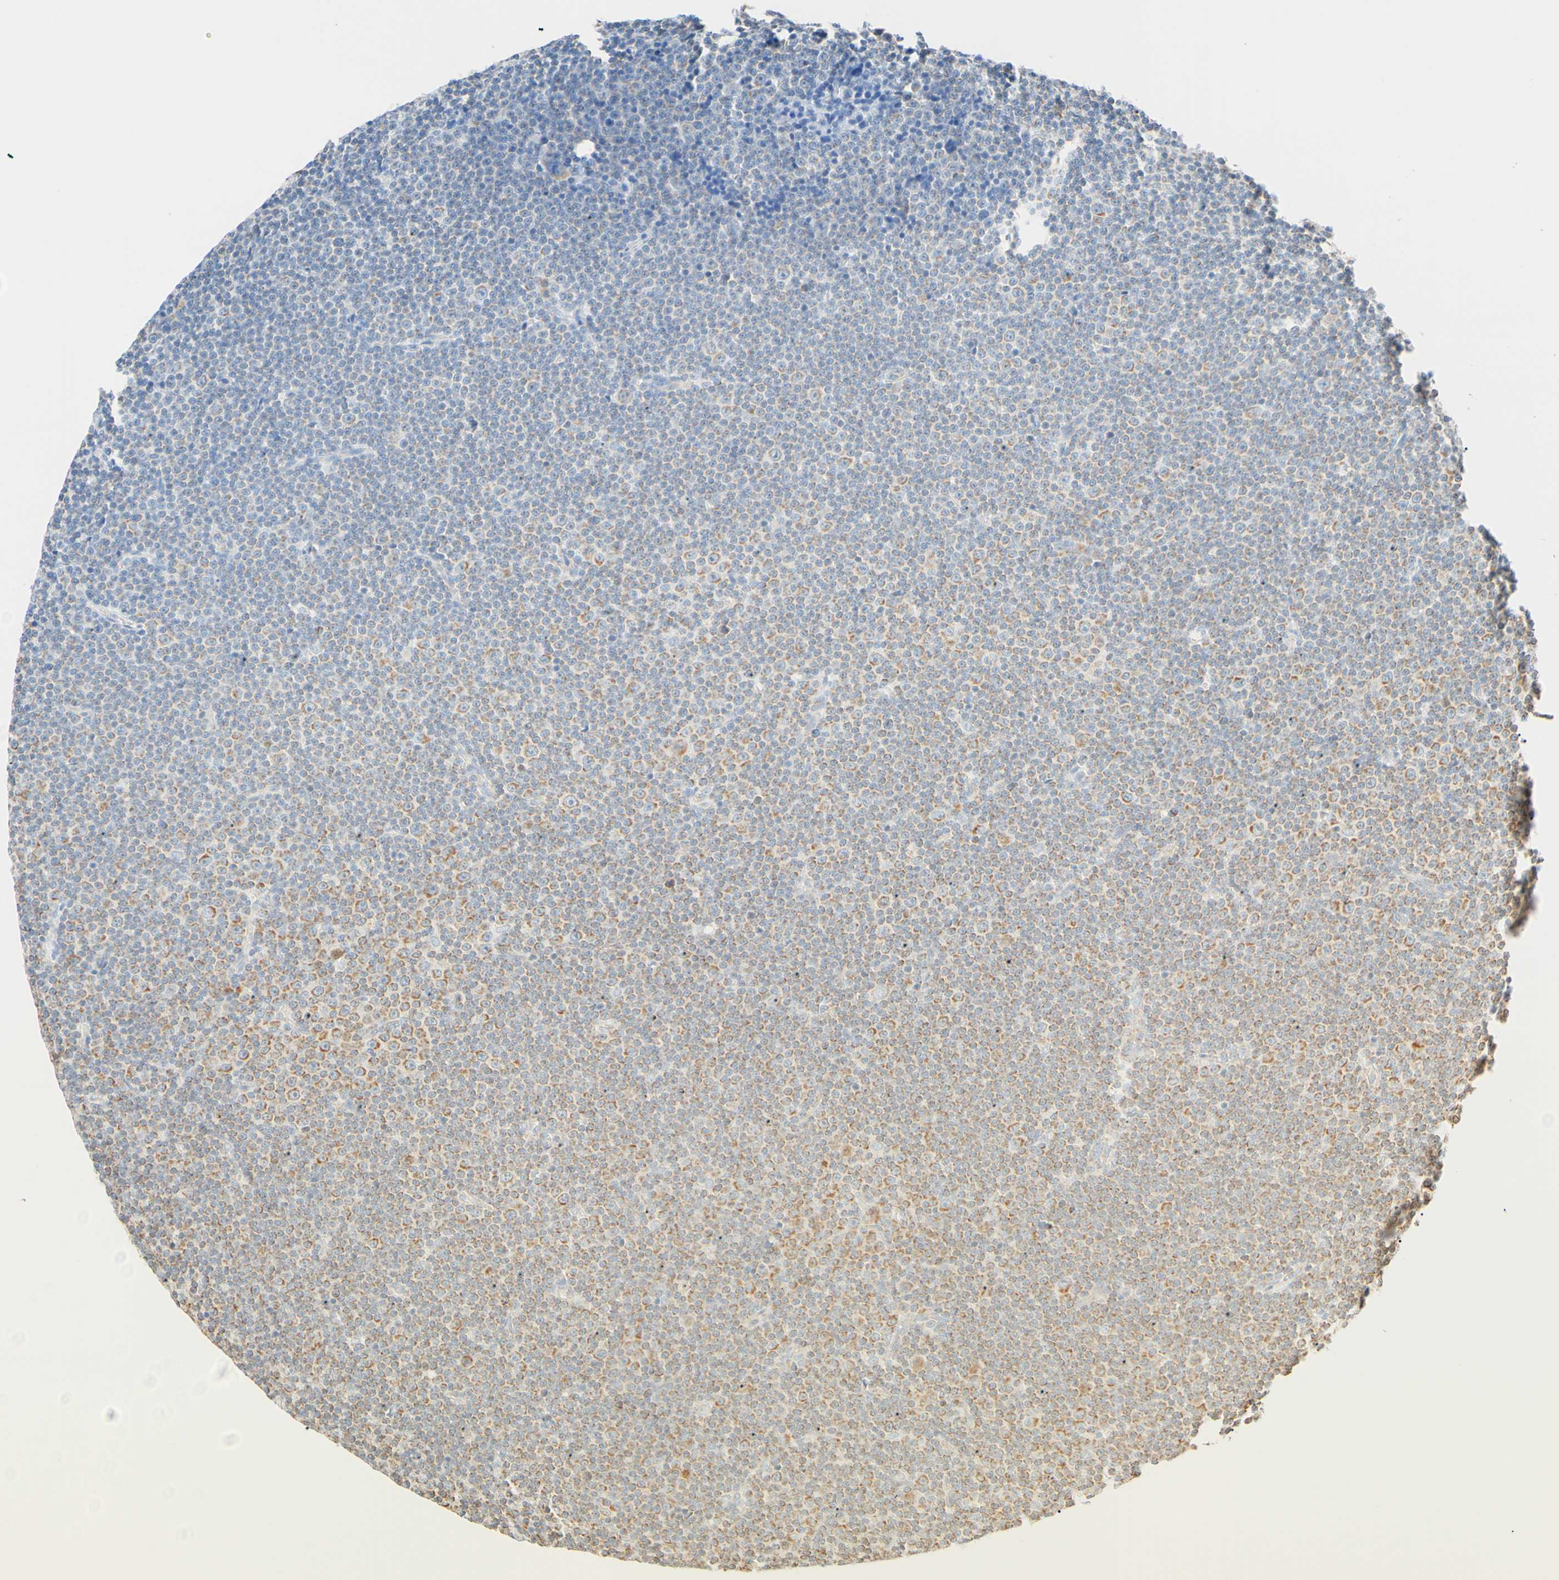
{"staining": {"intensity": "moderate", "quantity": "<25%", "location": "cytoplasmic/membranous"}, "tissue": "lymphoma", "cell_type": "Tumor cells", "image_type": "cancer", "snomed": [{"axis": "morphology", "description": "Malignant lymphoma, non-Hodgkin's type, Low grade"}, {"axis": "topography", "description": "Lymph node"}], "caption": "Human low-grade malignant lymphoma, non-Hodgkin's type stained with a protein marker exhibits moderate staining in tumor cells.", "gene": "CLPP", "patient": {"sex": "female", "age": 67}}